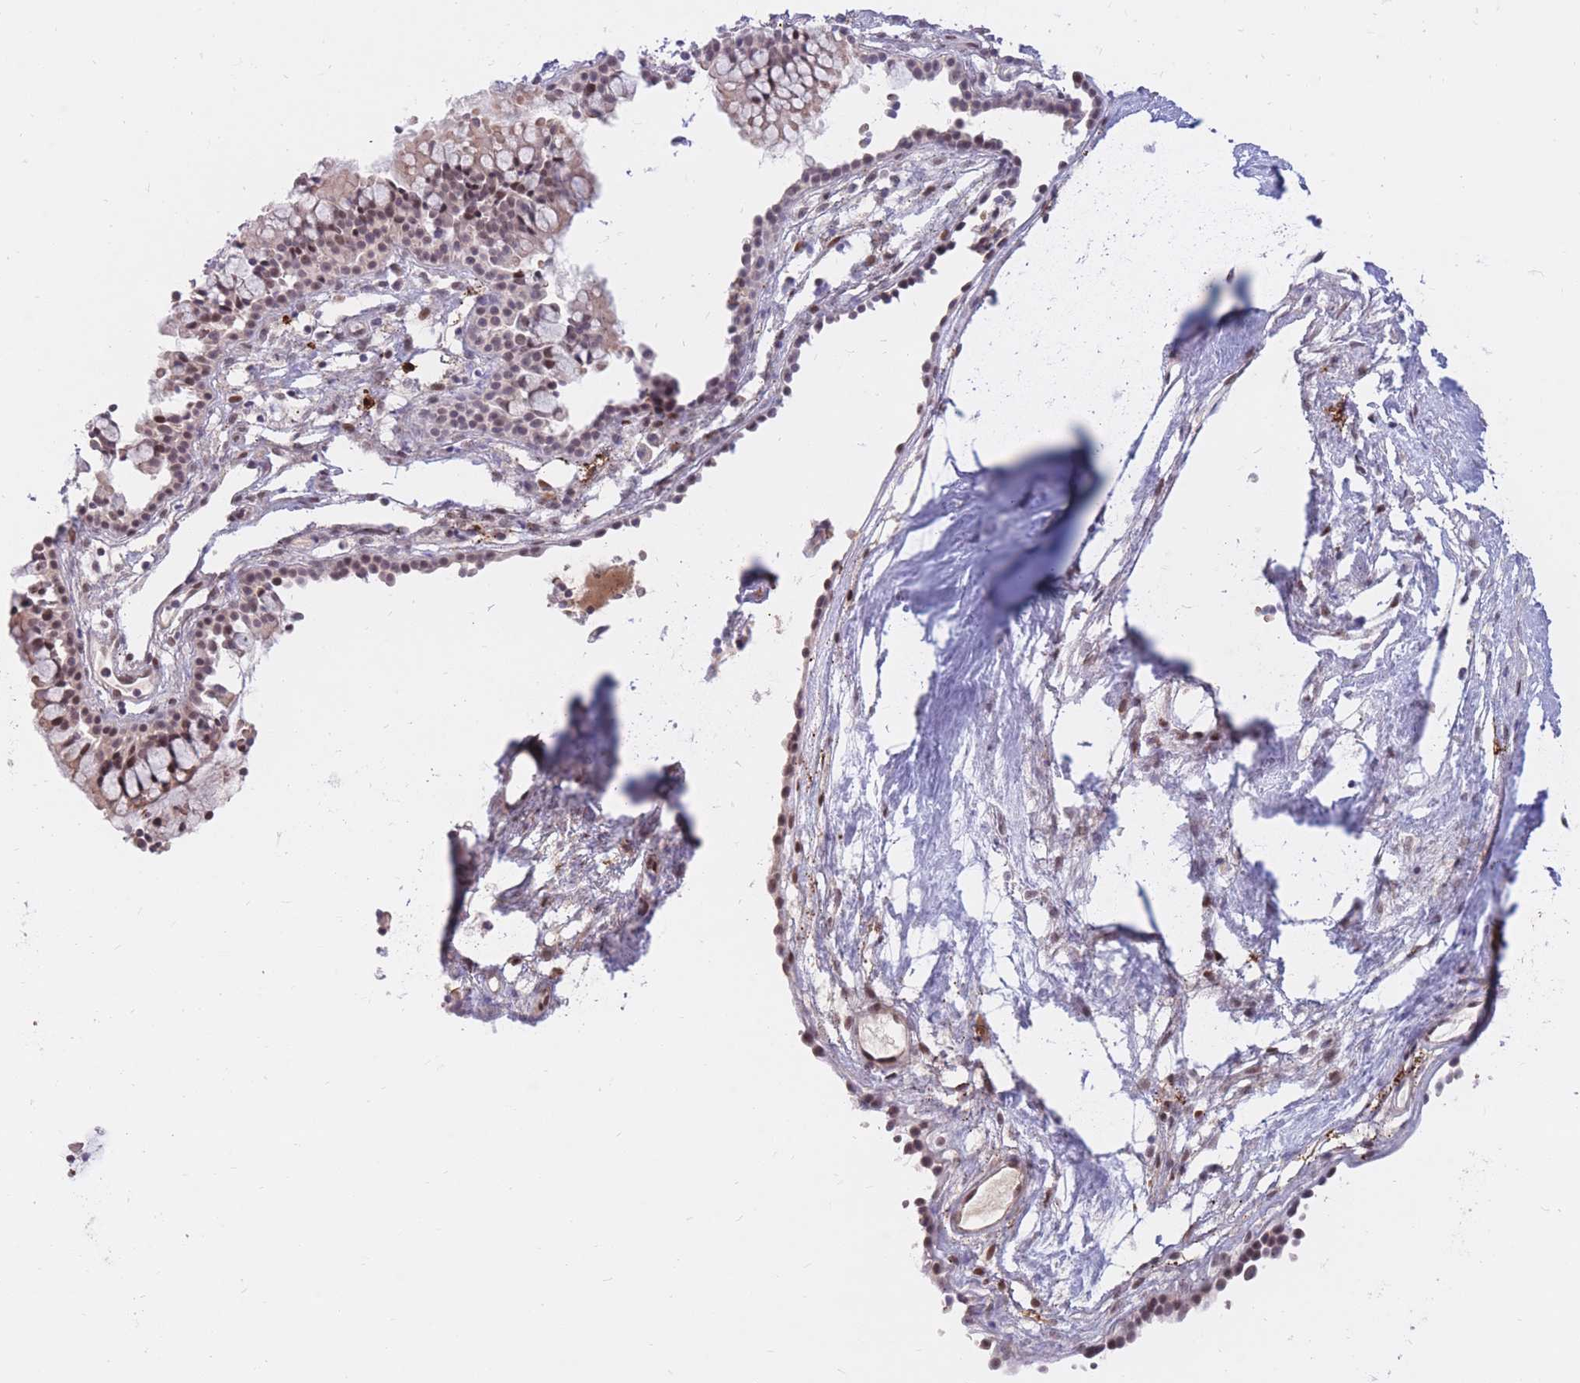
{"staining": {"intensity": "moderate", "quantity": ">75%", "location": "nuclear"}, "tissue": "nasopharynx", "cell_type": "Respiratory epithelial cells", "image_type": "normal", "snomed": [{"axis": "morphology", "description": "Normal tissue, NOS"}, {"axis": "topography", "description": "Nasopharynx"}], "caption": "IHC micrograph of benign nasopharynx stained for a protein (brown), which demonstrates medium levels of moderate nuclear expression in approximately >75% of respiratory epithelial cells.", "gene": "ERICH6B", "patient": {"sex": "male", "age": 82}}